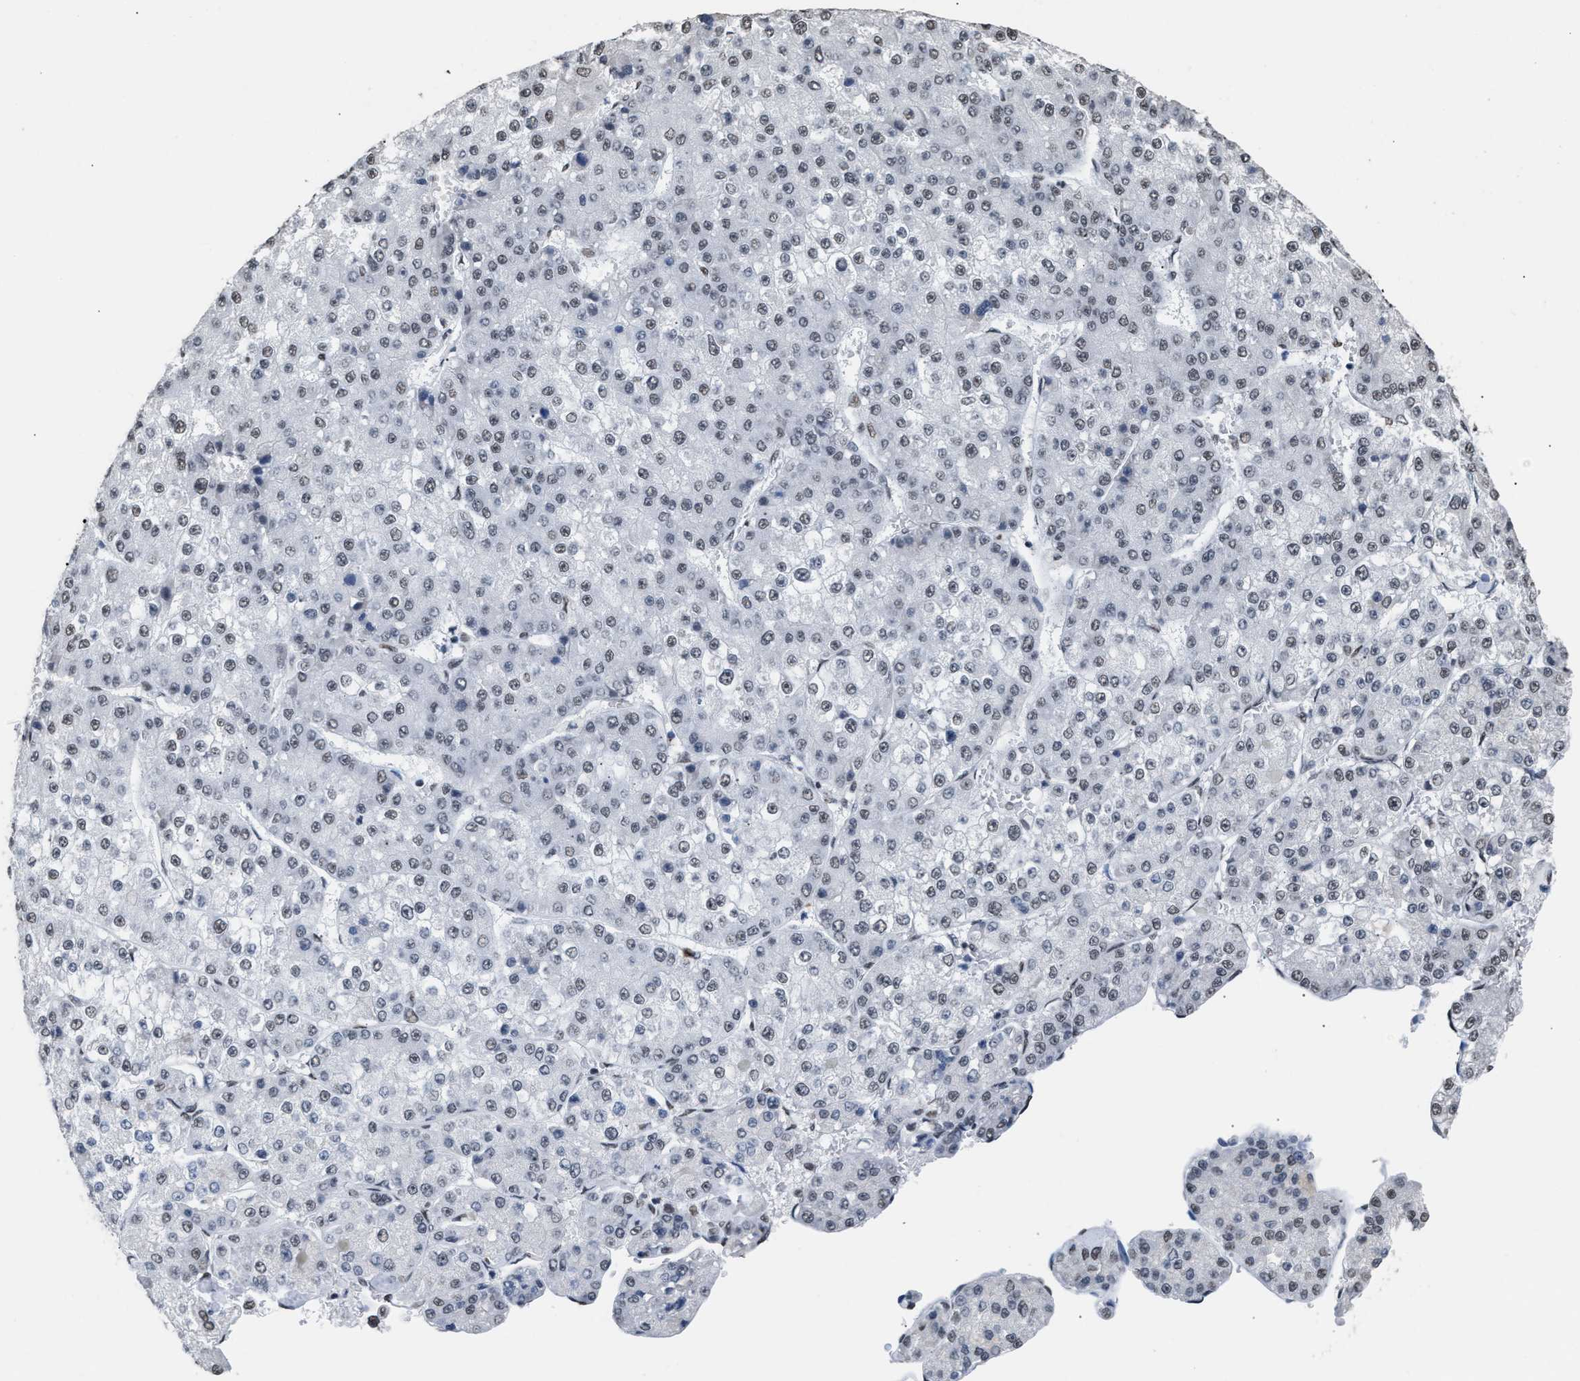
{"staining": {"intensity": "weak", "quantity": ">75%", "location": "nuclear"}, "tissue": "liver cancer", "cell_type": "Tumor cells", "image_type": "cancer", "snomed": [{"axis": "morphology", "description": "Carcinoma, Hepatocellular, NOS"}, {"axis": "topography", "description": "Liver"}], "caption": "High-power microscopy captured an immunohistochemistry (IHC) histopathology image of hepatocellular carcinoma (liver), revealing weak nuclear staining in about >75% of tumor cells.", "gene": "CCAR2", "patient": {"sex": "female", "age": 73}}